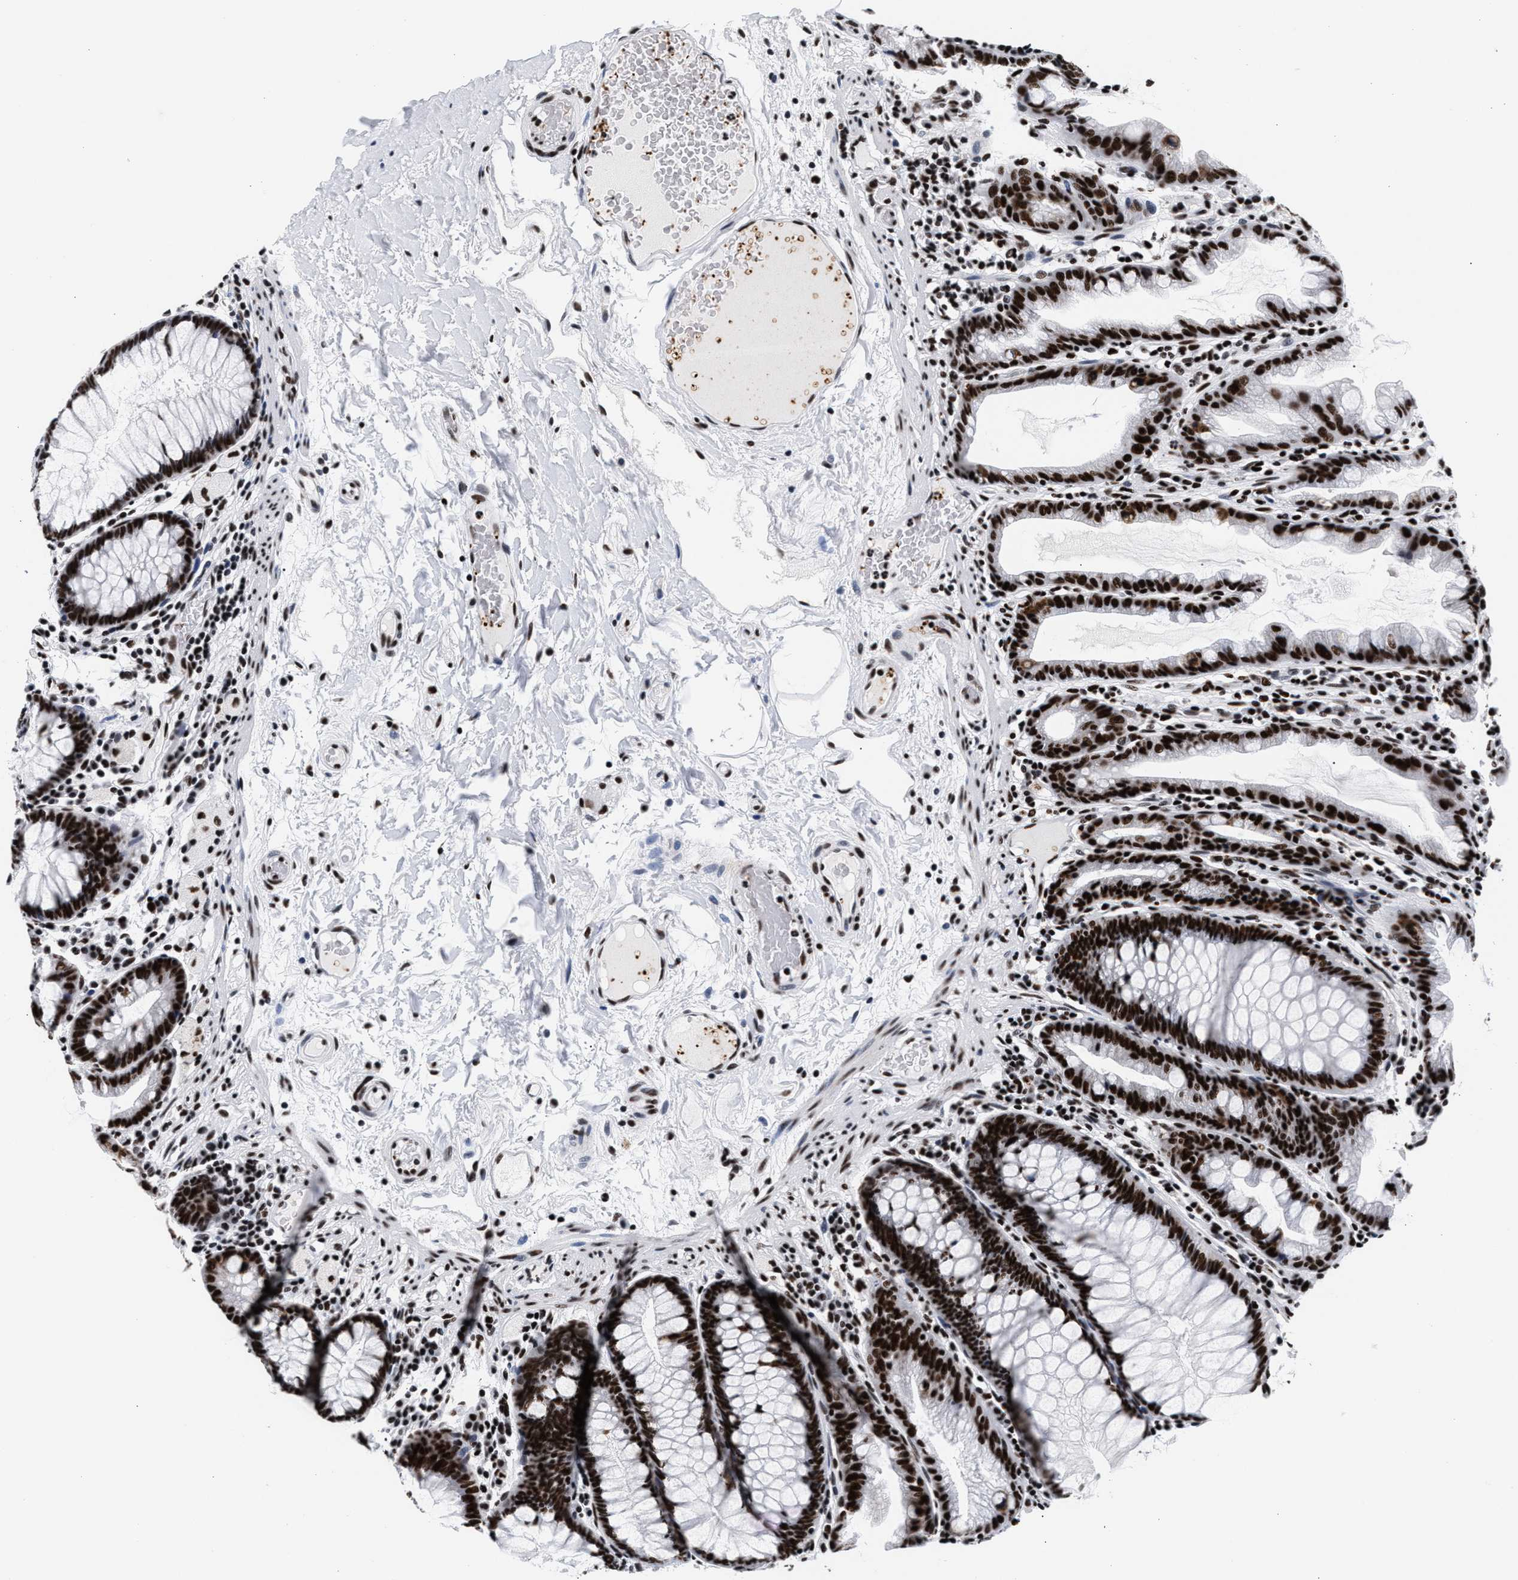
{"staining": {"intensity": "strong", "quantity": ">75%", "location": "nuclear"}, "tissue": "colon", "cell_type": "Endothelial cells", "image_type": "normal", "snomed": [{"axis": "morphology", "description": "Normal tissue, NOS"}, {"axis": "topography", "description": "Smooth muscle"}, {"axis": "topography", "description": "Colon"}], "caption": "Colon stained with DAB (3,3'-diaminobenzidine) immunohistochemistry reveals high levels of strong nuclear expression in about >75% of endothelial cells. (DAB = brown stain, brightfield microscopy at high magnification).", "gene": "RAD21", "patient": {"sex": "male", "age": 67}}